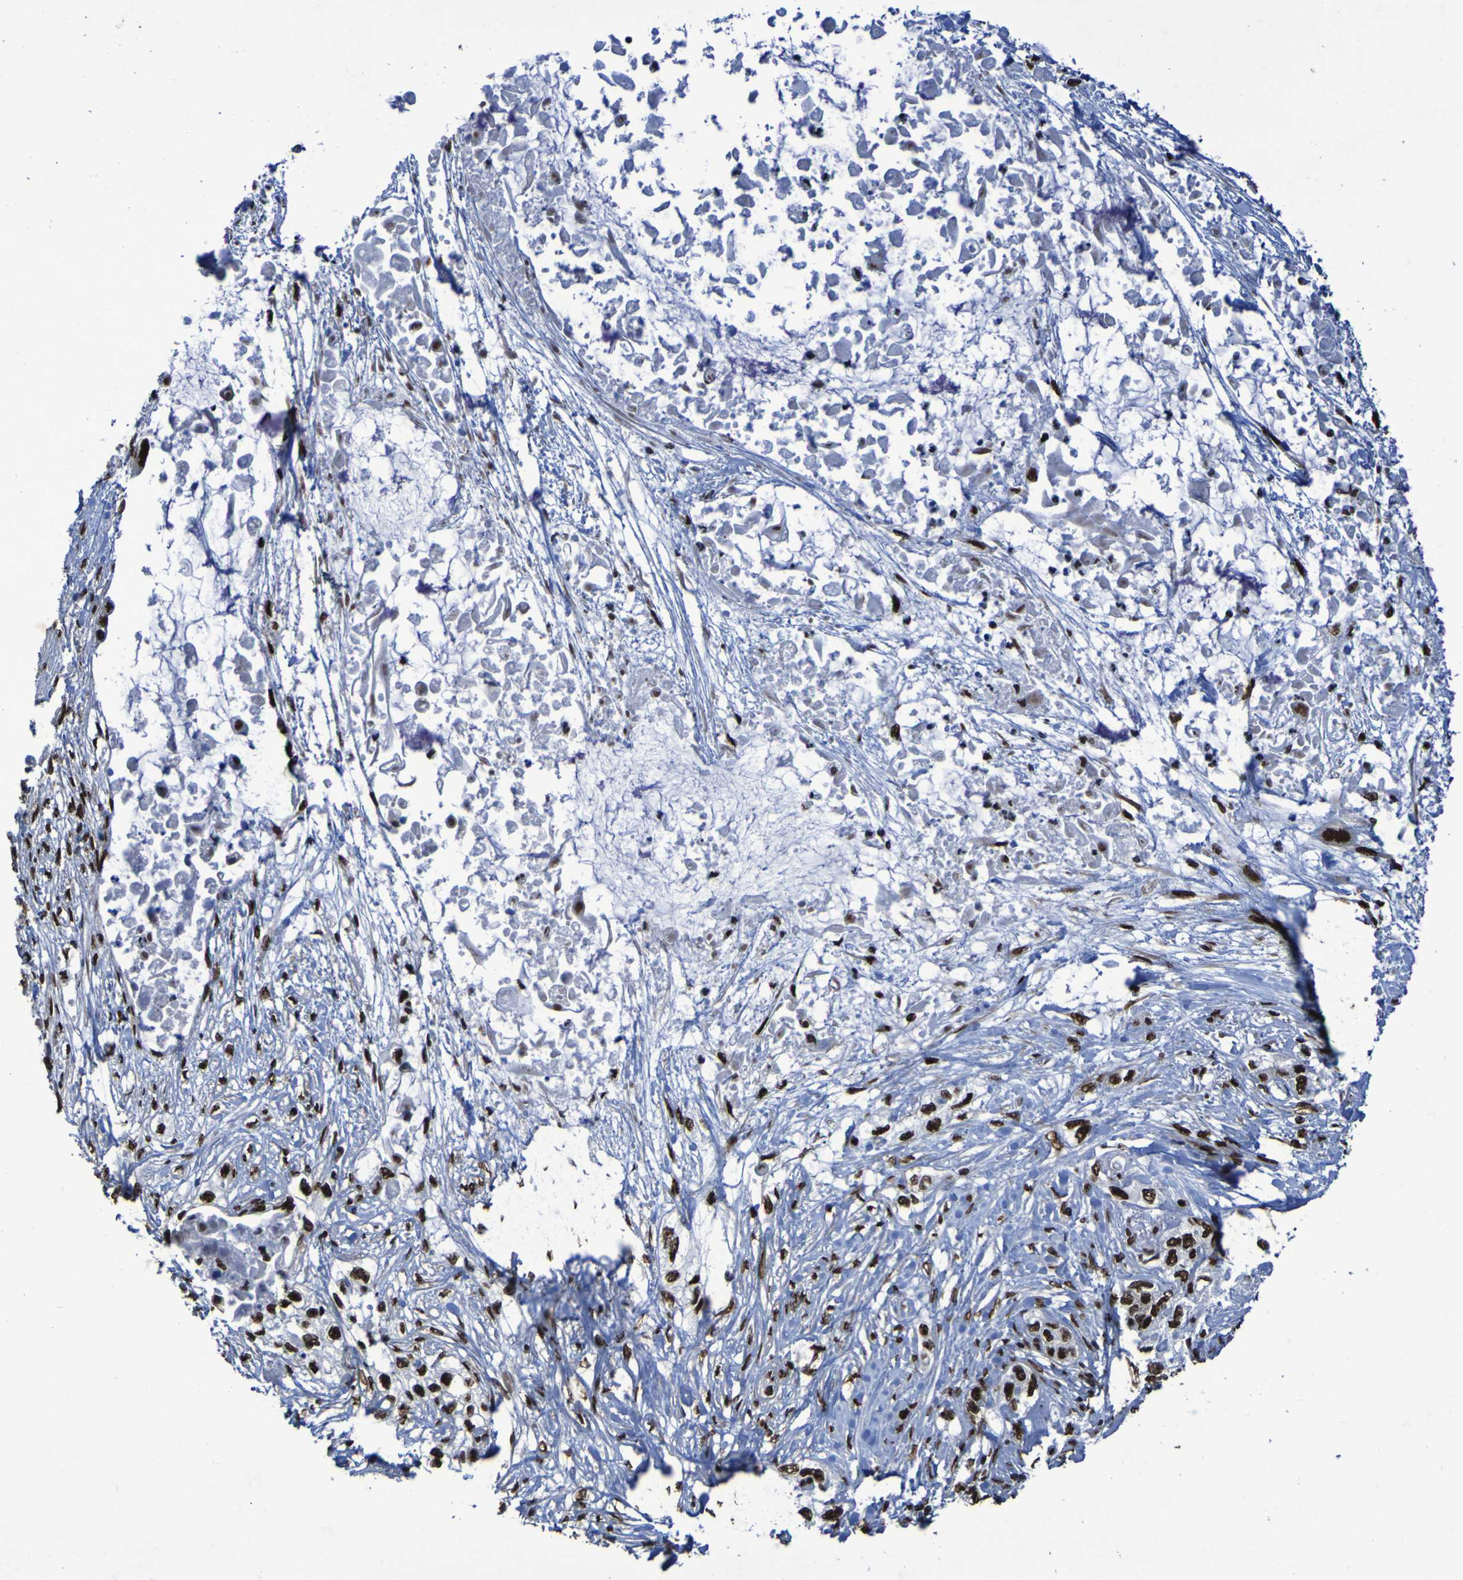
{"staining": {"intensity": "strong", "quantity": ">75%", "location": "nuclear"}, "tissue": "pancreatic cancer", "cell_type": "Tumor cells", "image_type": "cancer", "snomed": [{"axis": "morphology", "description": "Adenocarcinoma, NOS"}, {"axis": "topography", "description": "Pancreas"}], "caption": "Immunohistochemistry image of human pancreatic cancer stained for a protein (brown), which shows high levels of strong nuclear expression in about >75% of tumor cells.", "gene": "HNRNPR", "patient": {"sex": "female", "age": 70}}